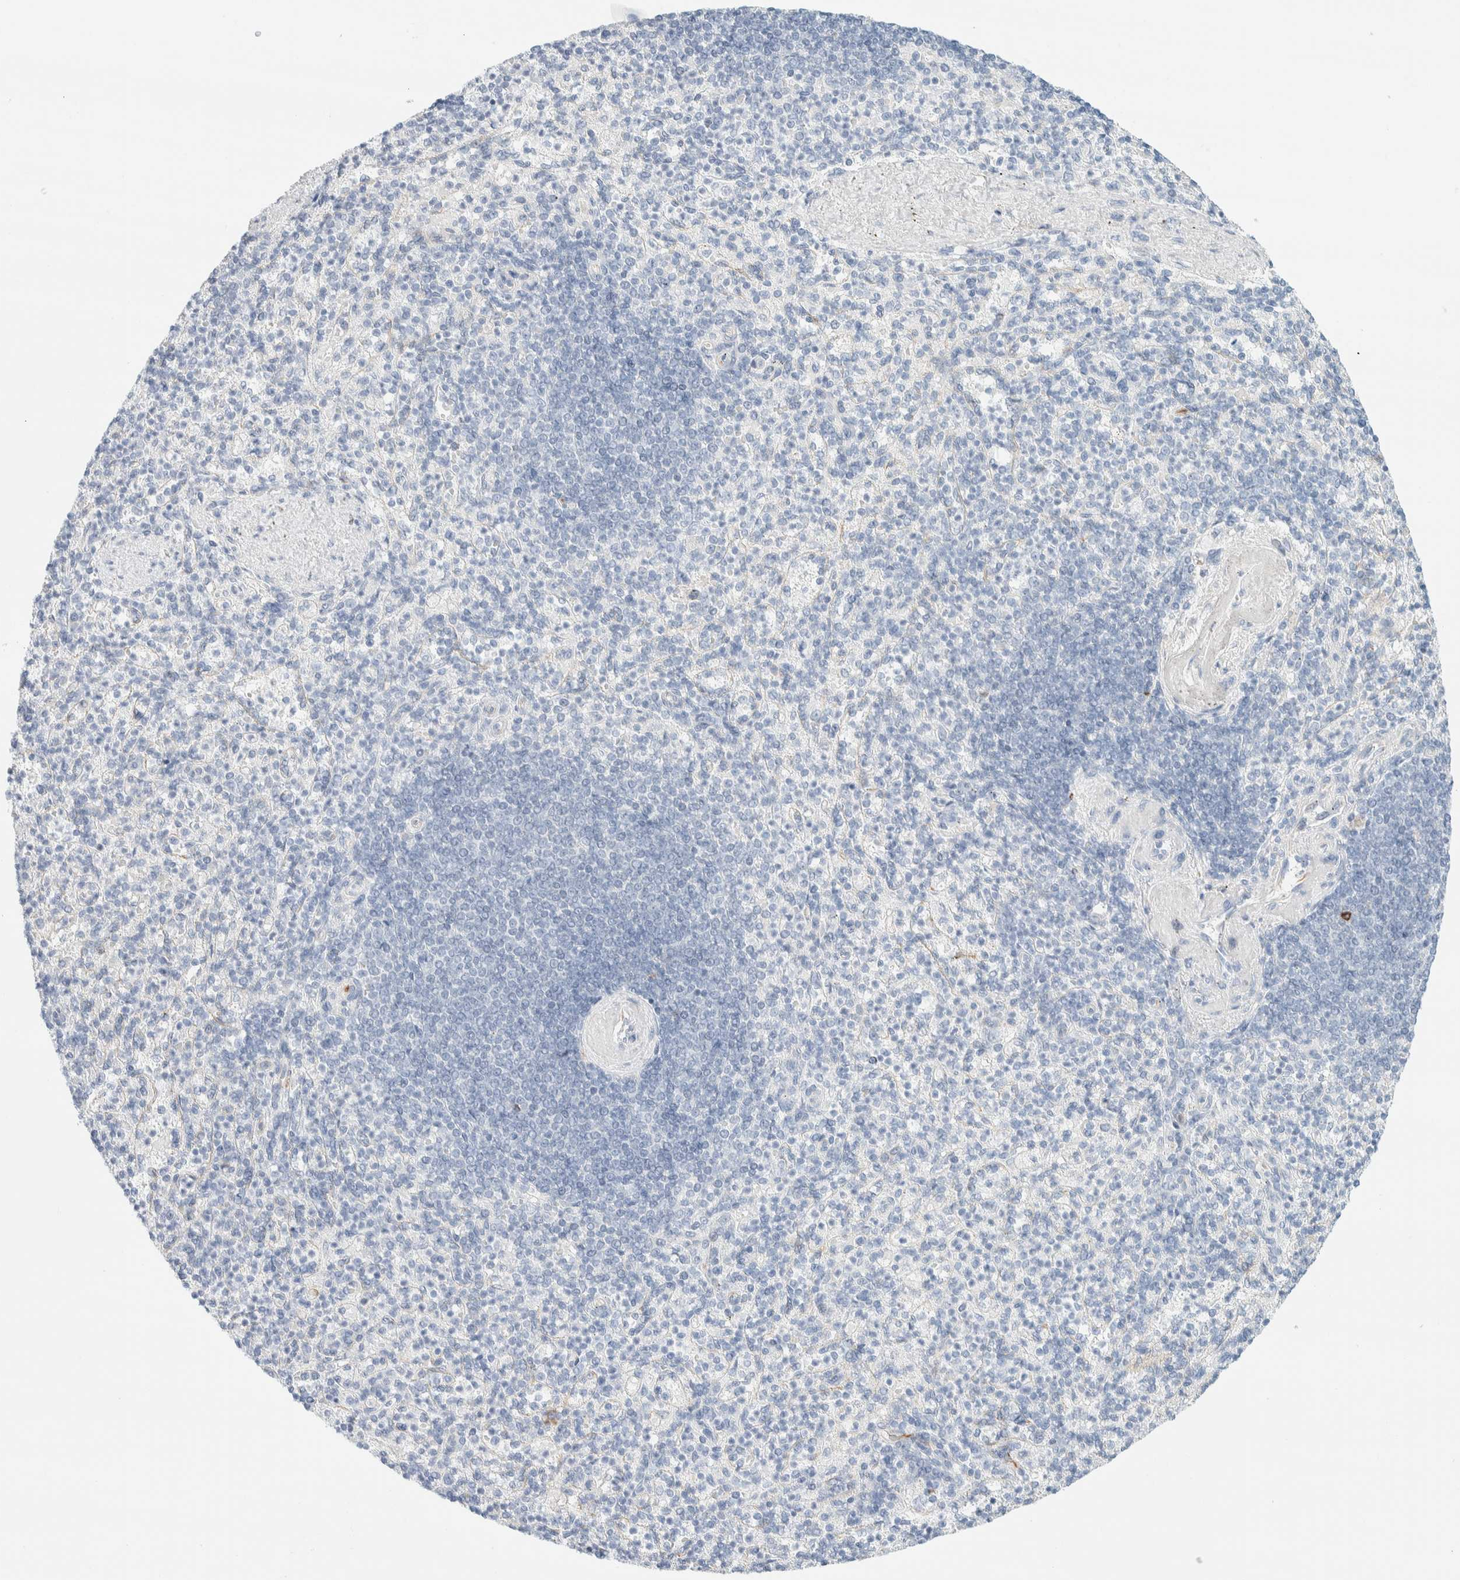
{"staining": {"intensity": "negative", "quantity": "none", "location": "none"}, "tissue": "spleen", "cell_type": "Cells in red pulp", "image_type": "normal", "snomed": [{"axis": "morphology", "description": "Normal tissue, NOS"}, {"axis": "topography", "description": "Spleen"}], "caption": "An immunohistochemistry (IHC) photomicrograph of benign spleen is shown. There is no staining in cells in red pulp of spleen. (DAB (3,3'-diaminobenzidine) IHC visualized using brightfield microscopy, high magnification).", "gene": "ATCAY", "patient": {"sex": "female", "age": 74}}